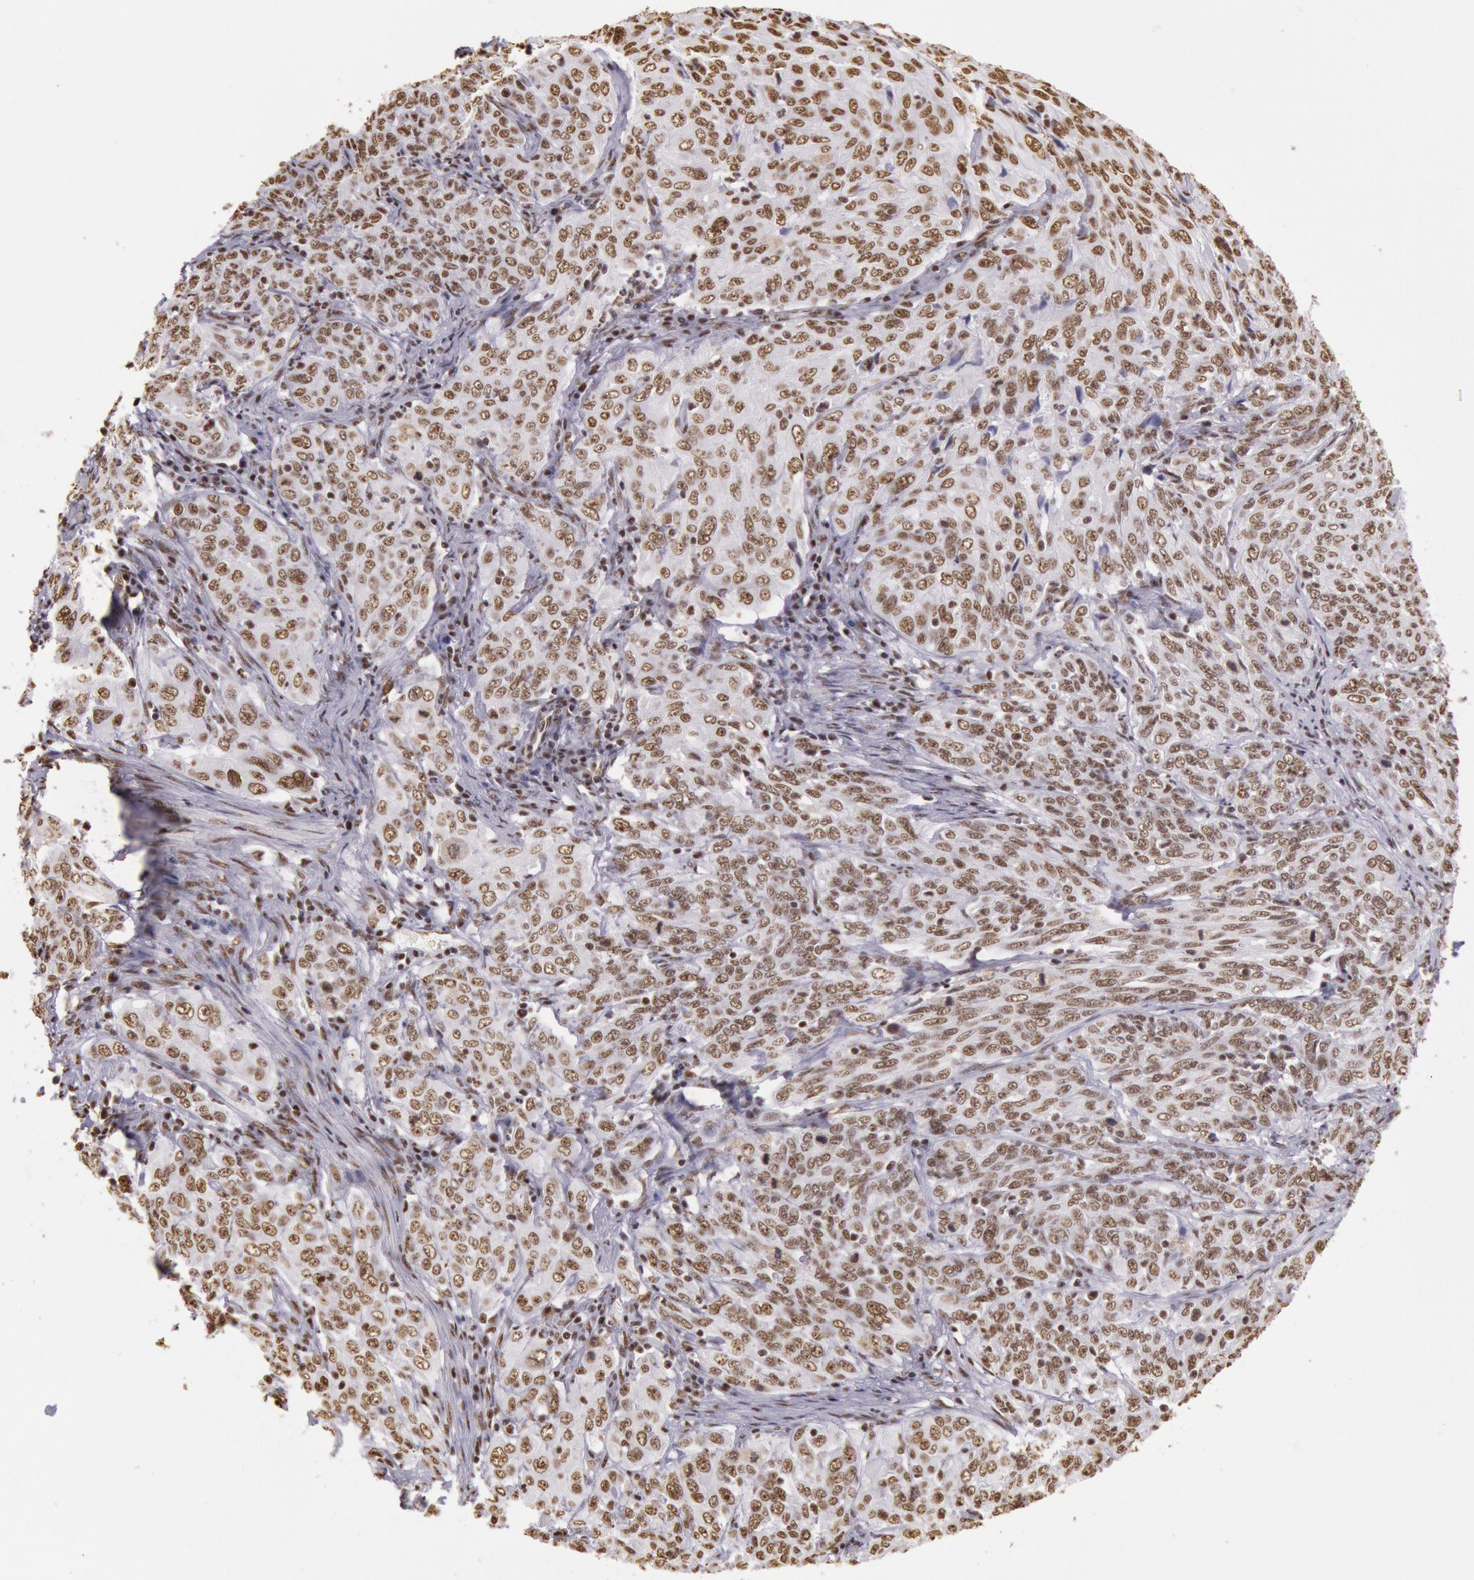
{"staining": {"intensity": "moderate", "quantity": ">75%", "location": "nuclear"}, "tissue": "cervical cancer", "cell_type": "Tumor cells", "image_type": "cancer", "snomed": [{"axis": "morphology", "description": "Squamous cell carcinoma, NOS"}, {"axis": "topography", "description": "Cervix"}], "caption": "Immunohistochemistry staining of cervical squamous cell carcinoma, which reveals medium levels of moderate nuclear positivity in approximately >75% of tumor cells indicating moderate nuclear protein expression. The staining was performed using DAB (brown) for protein detection and nuclei were counterstained in hematoxylin (blue).", "gene": "HNRNPH2", "patient": {"sex": "female", "age": 38}}